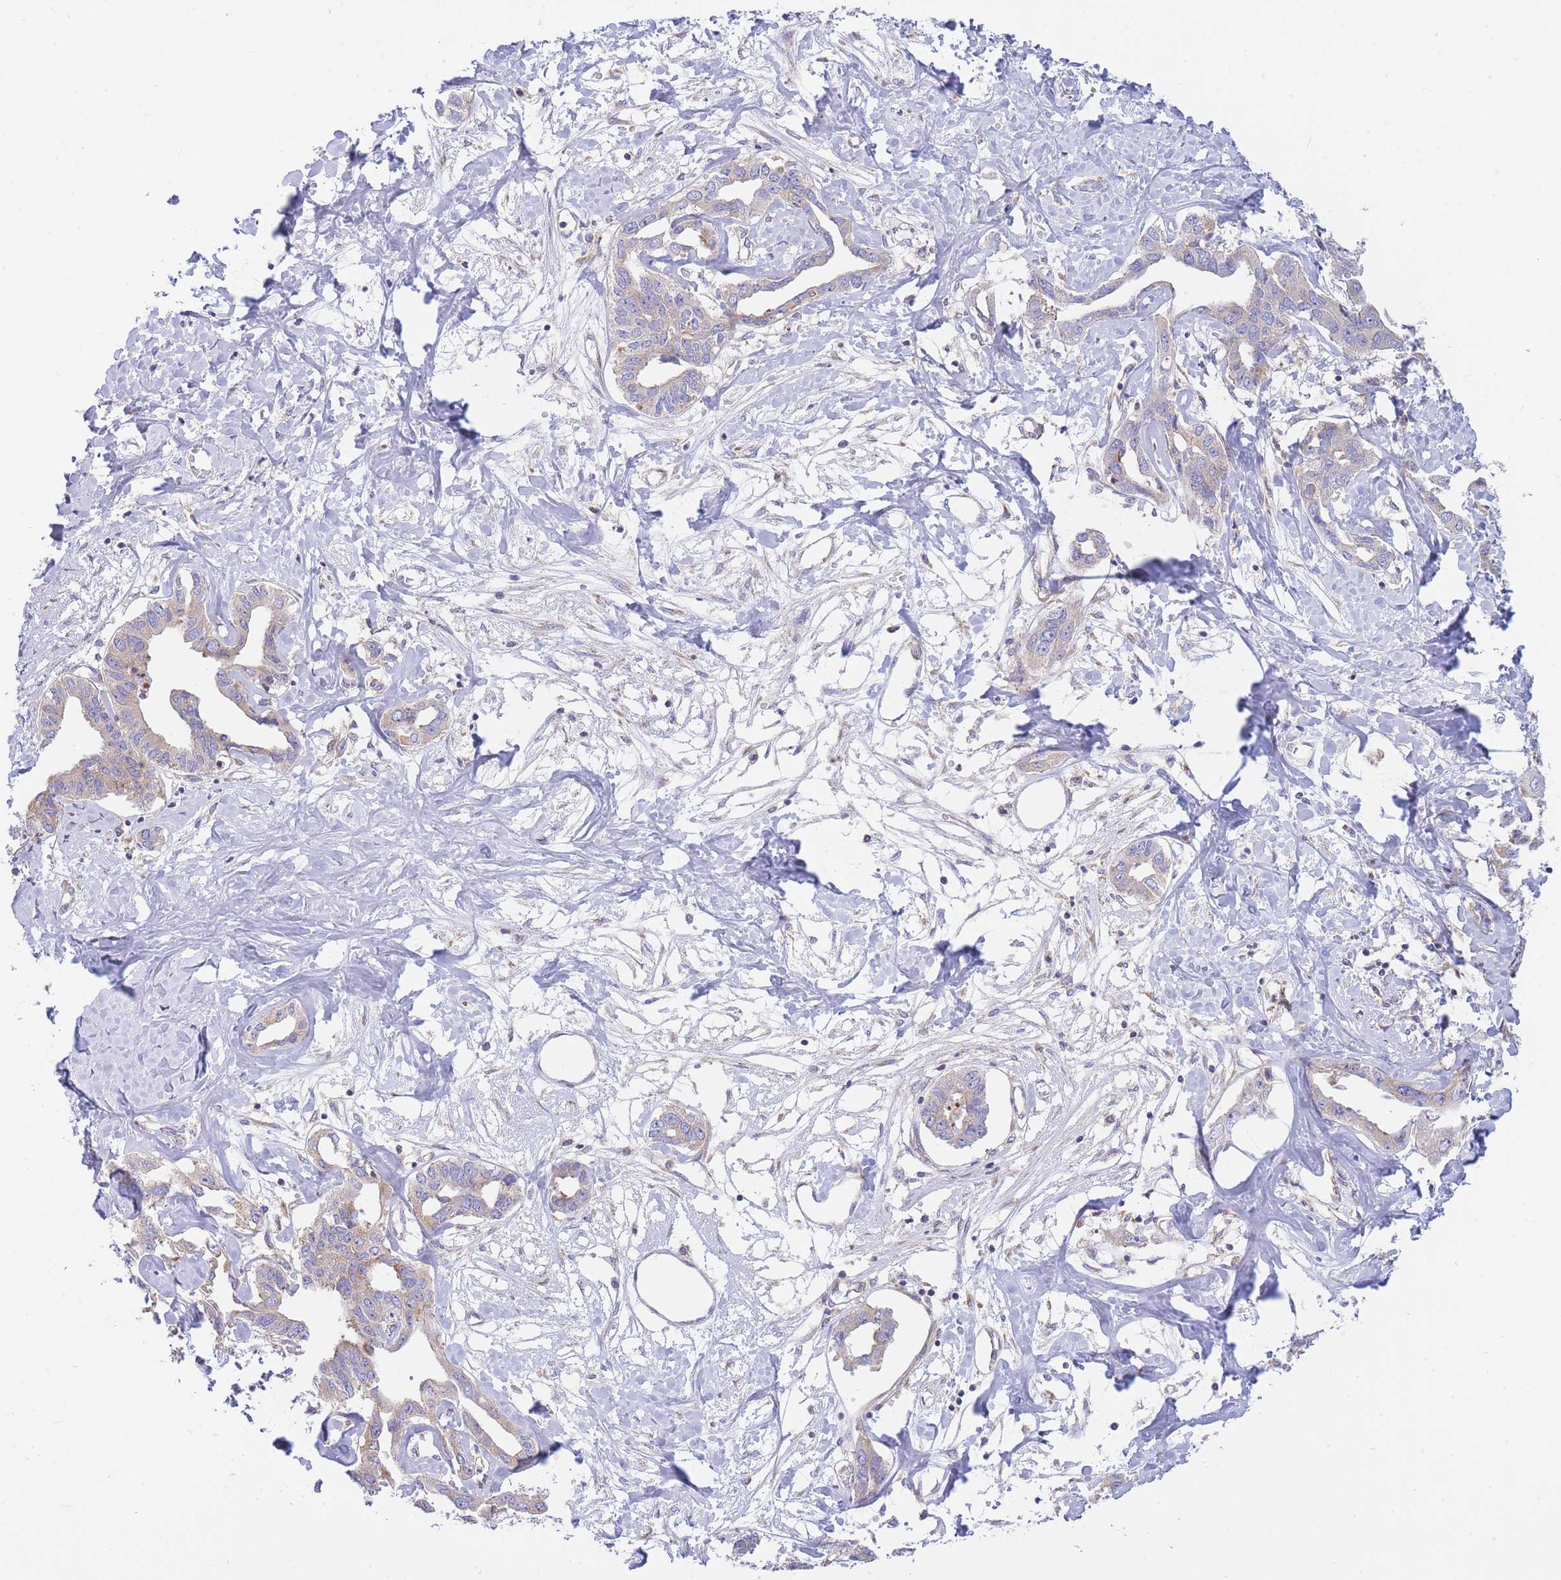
{"staining": {"intensity": "negative", "quantity": "none", "location": "none"}, "tissue": "liver cancer", "cell_type": "Tumor cells", "image_type": "cancer", "snomed": [{"axis": "morphology", "description": "Cholangiocarcinoma"}, {"axis": "topography", "description": "Liver"}], "caption": "This histopathology image is of liver cholangiocarcinoma stained with immunohistochemistry (IHC) to label a protein in brown with the nuclei are counter-stained blue. There is no expression in tumor cells.", "gene": "SH2B2", "patient": {"sex": "male", "age": 59}}